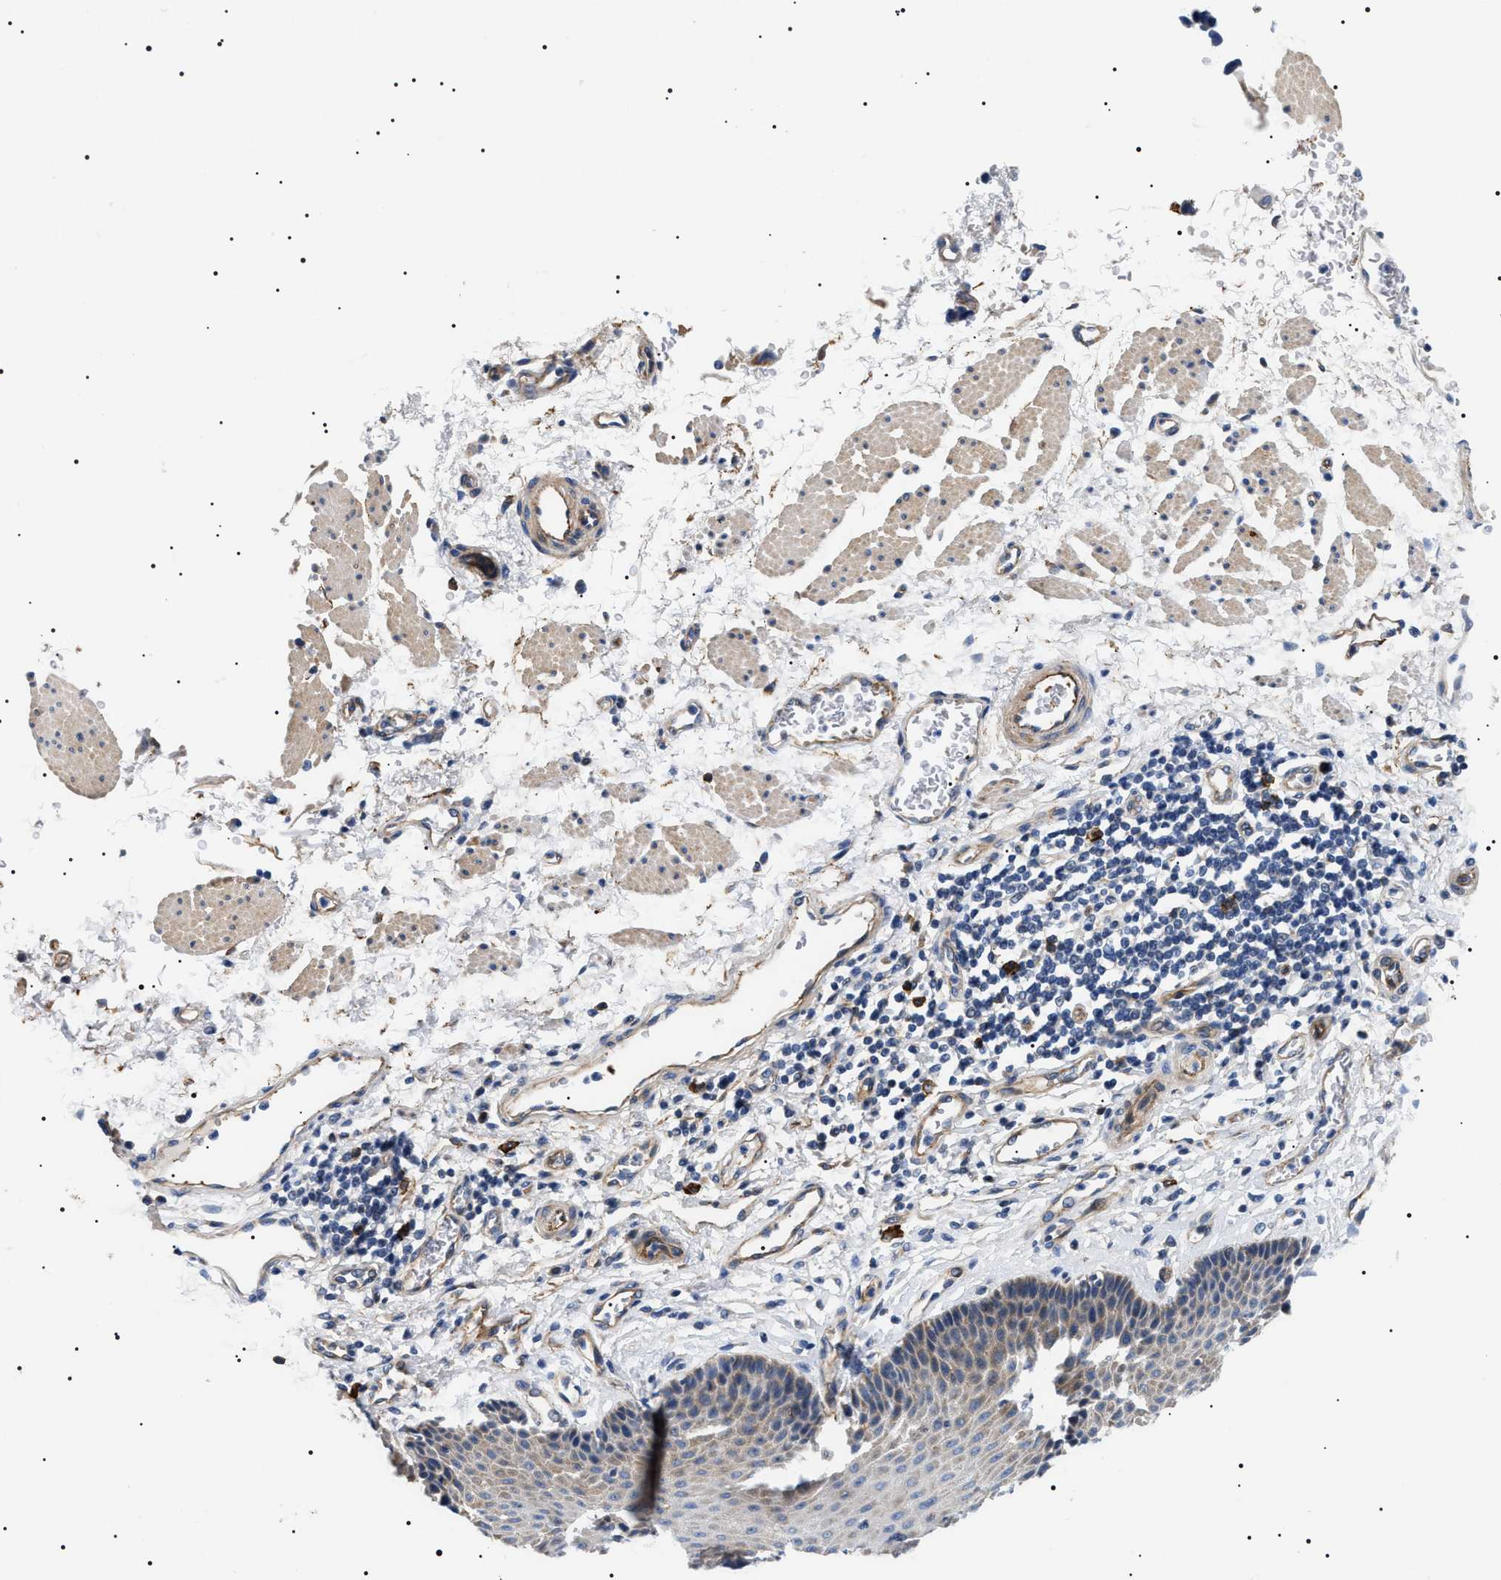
{"staining": {"intensity": "moderate", "quantity": "25%-75%", "location": "cytoplasmic/membranous"}, "tissue": "esophagus", "cell_type": "Squamous epithelial cells", "image_type": "normal", "snomed": [{"axis": "morphology", "description": "Normal tissue, NOS"}, {"axis": "topography", "description": "Esophagus"}], "caption": "The histopathology image displays immunohistochemical staining of normal esophagus. There is moderate cytoplasmic/membranous positivity is present in approximately 25%-75% of squamous epithelial cells. (IHC, brightfield microscopy, high magnification).", "gene": "TMEM222", "patient": {"sex": "male", "age": 54}}